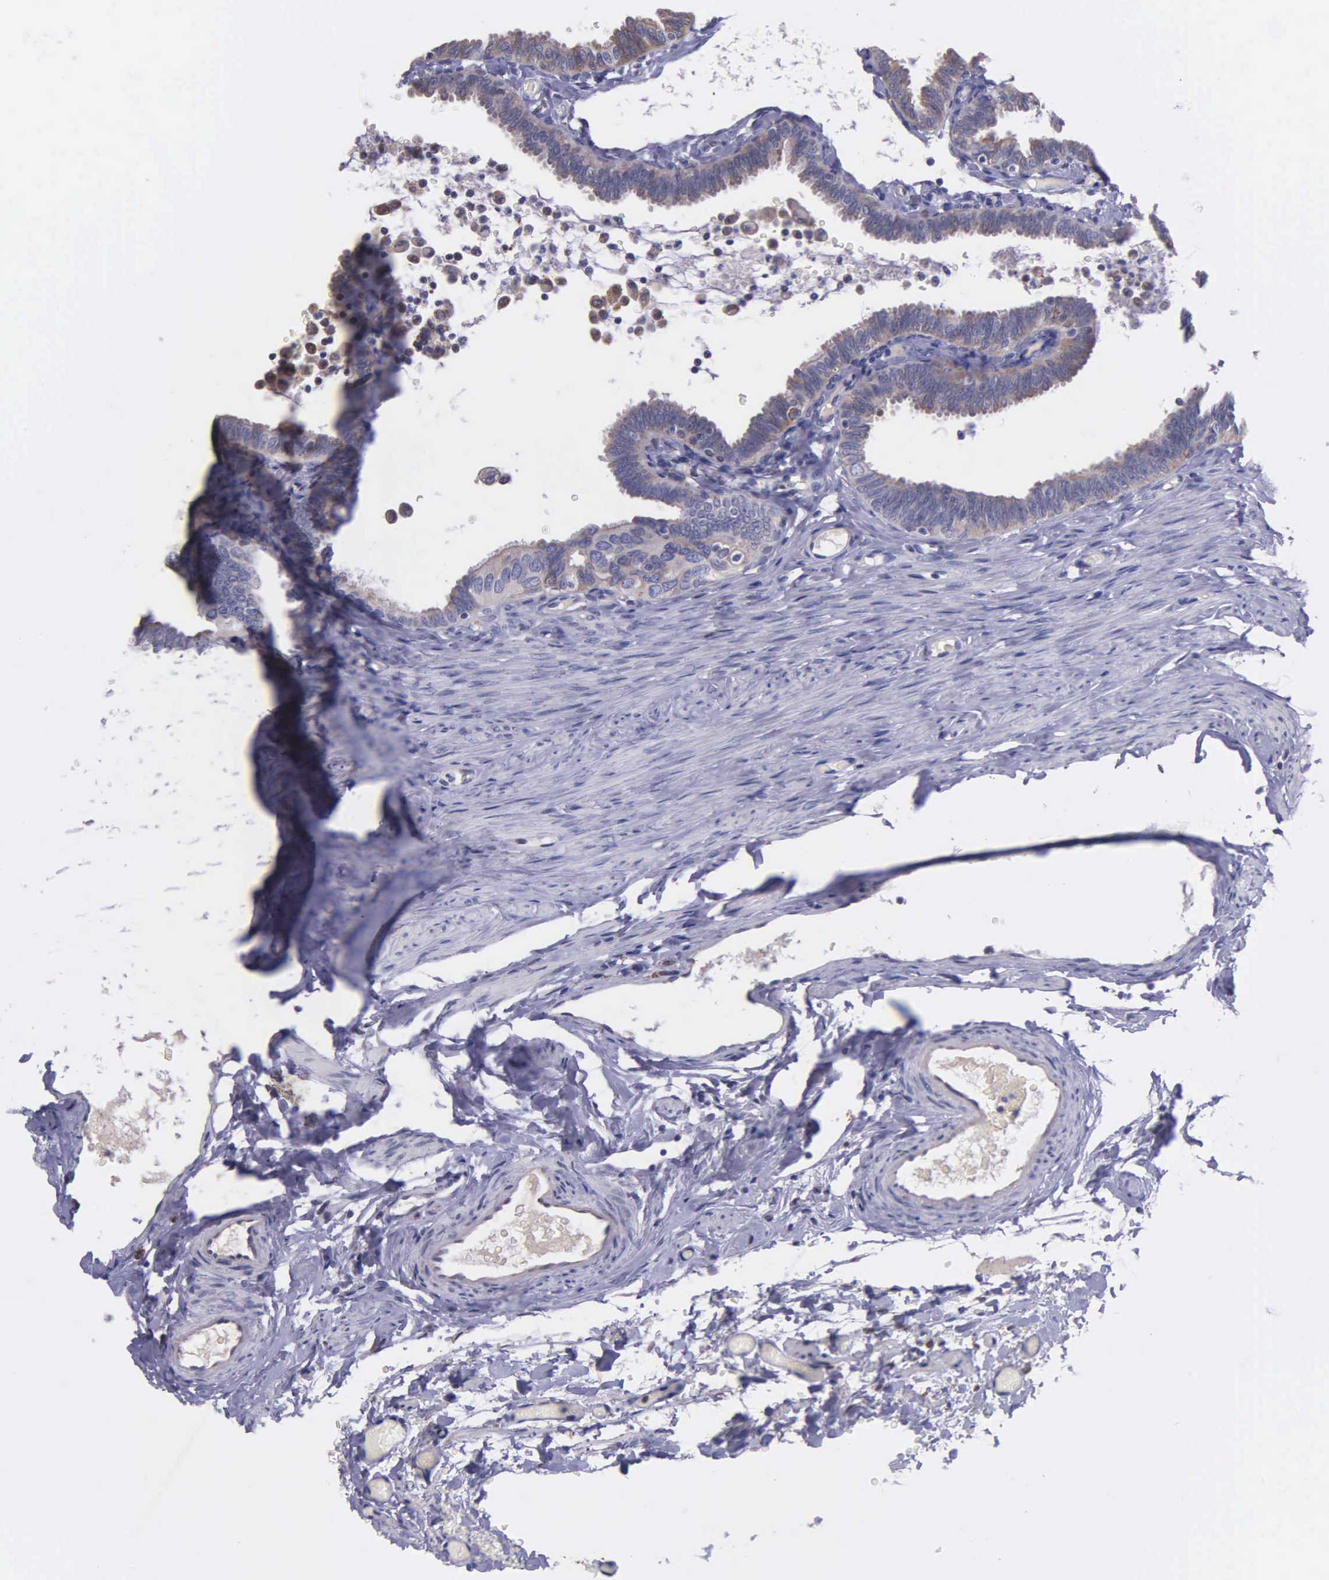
{"staining": {"intensity": "moderate", "quantity": "25%-75%", "location": "cytoplasmic/membranous"}, "tissue": "fallopian tube", "cell_type": "Glandular cells", "image_type": "normal", "snomed": [{"axis": "morphology", "description": "Normal tissue, NOS"}, {"axis": "topography", "description": "Fallopian tube"}], "caption": "Fallopian tube stained with immunohistochemistry reveals moderate cytoplasmic/membranous positivity in approximately 25%-75% of glandular cells. (Brightfield microscopy of DAB IHC at high magnification).", "gene": "ZC3H12B", "patient": {"sex": "female", "age": 51}}